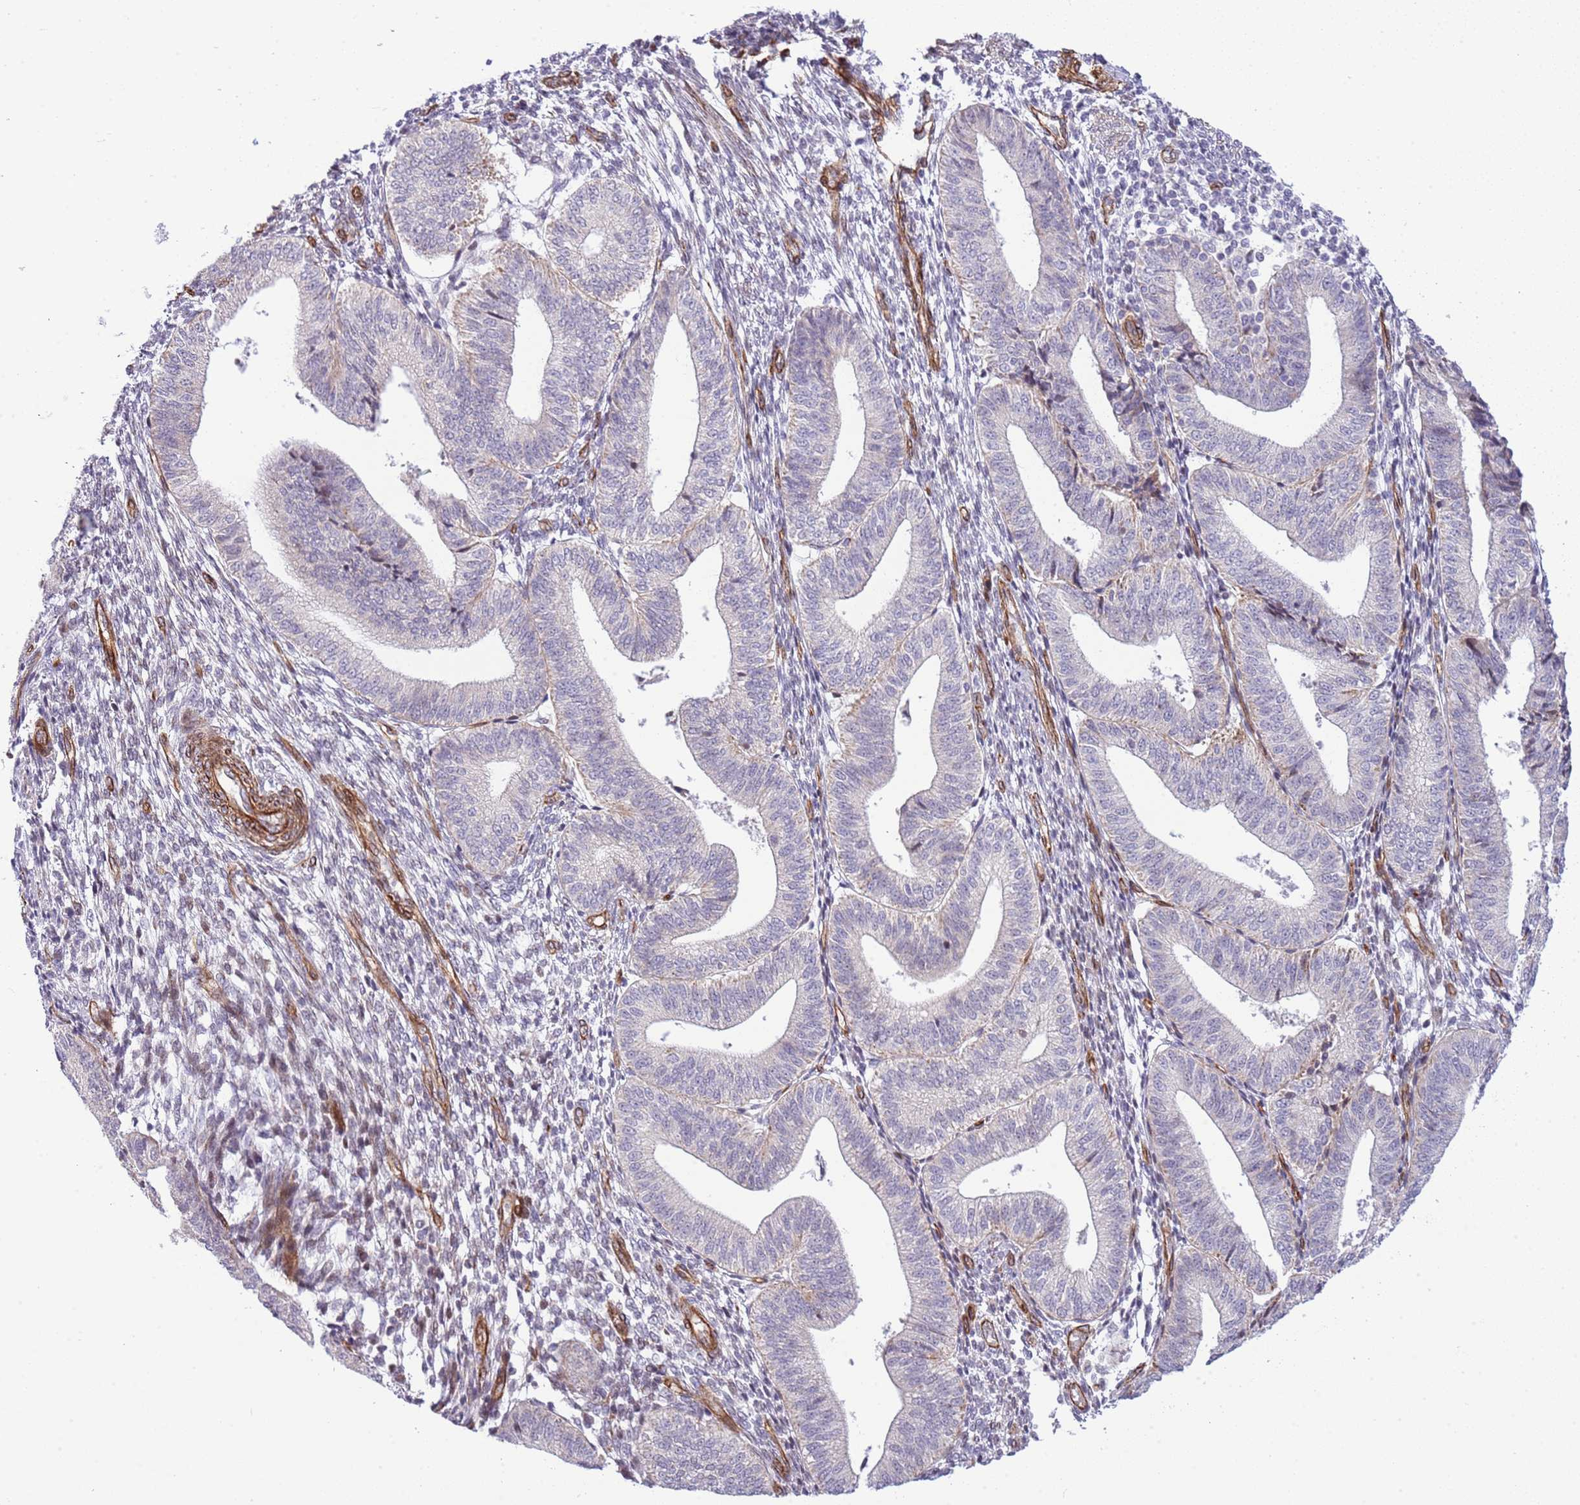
{"staining": {"intensity": "negative", "quantity": "none", "location": "none"}, "tissue": "endometrium", "cell_type": "Cells in endometrial stroma", "image_type": "normal", "snomed": [{"axis": "morphology", "description": "Normal tissue, NOS"}, {"axis": "topography", "description": "Endometrium"}], "caption": "This photomicrograph is of unremarkable endometrium stained with immunohistochemistry (IHC) to label a protein in brown with the nuclei are counter-stained blue. There is no positivity in cells in endometrial stroma.", "gene": "NEK3", "patient": {"sex": "female", "age": 34}}